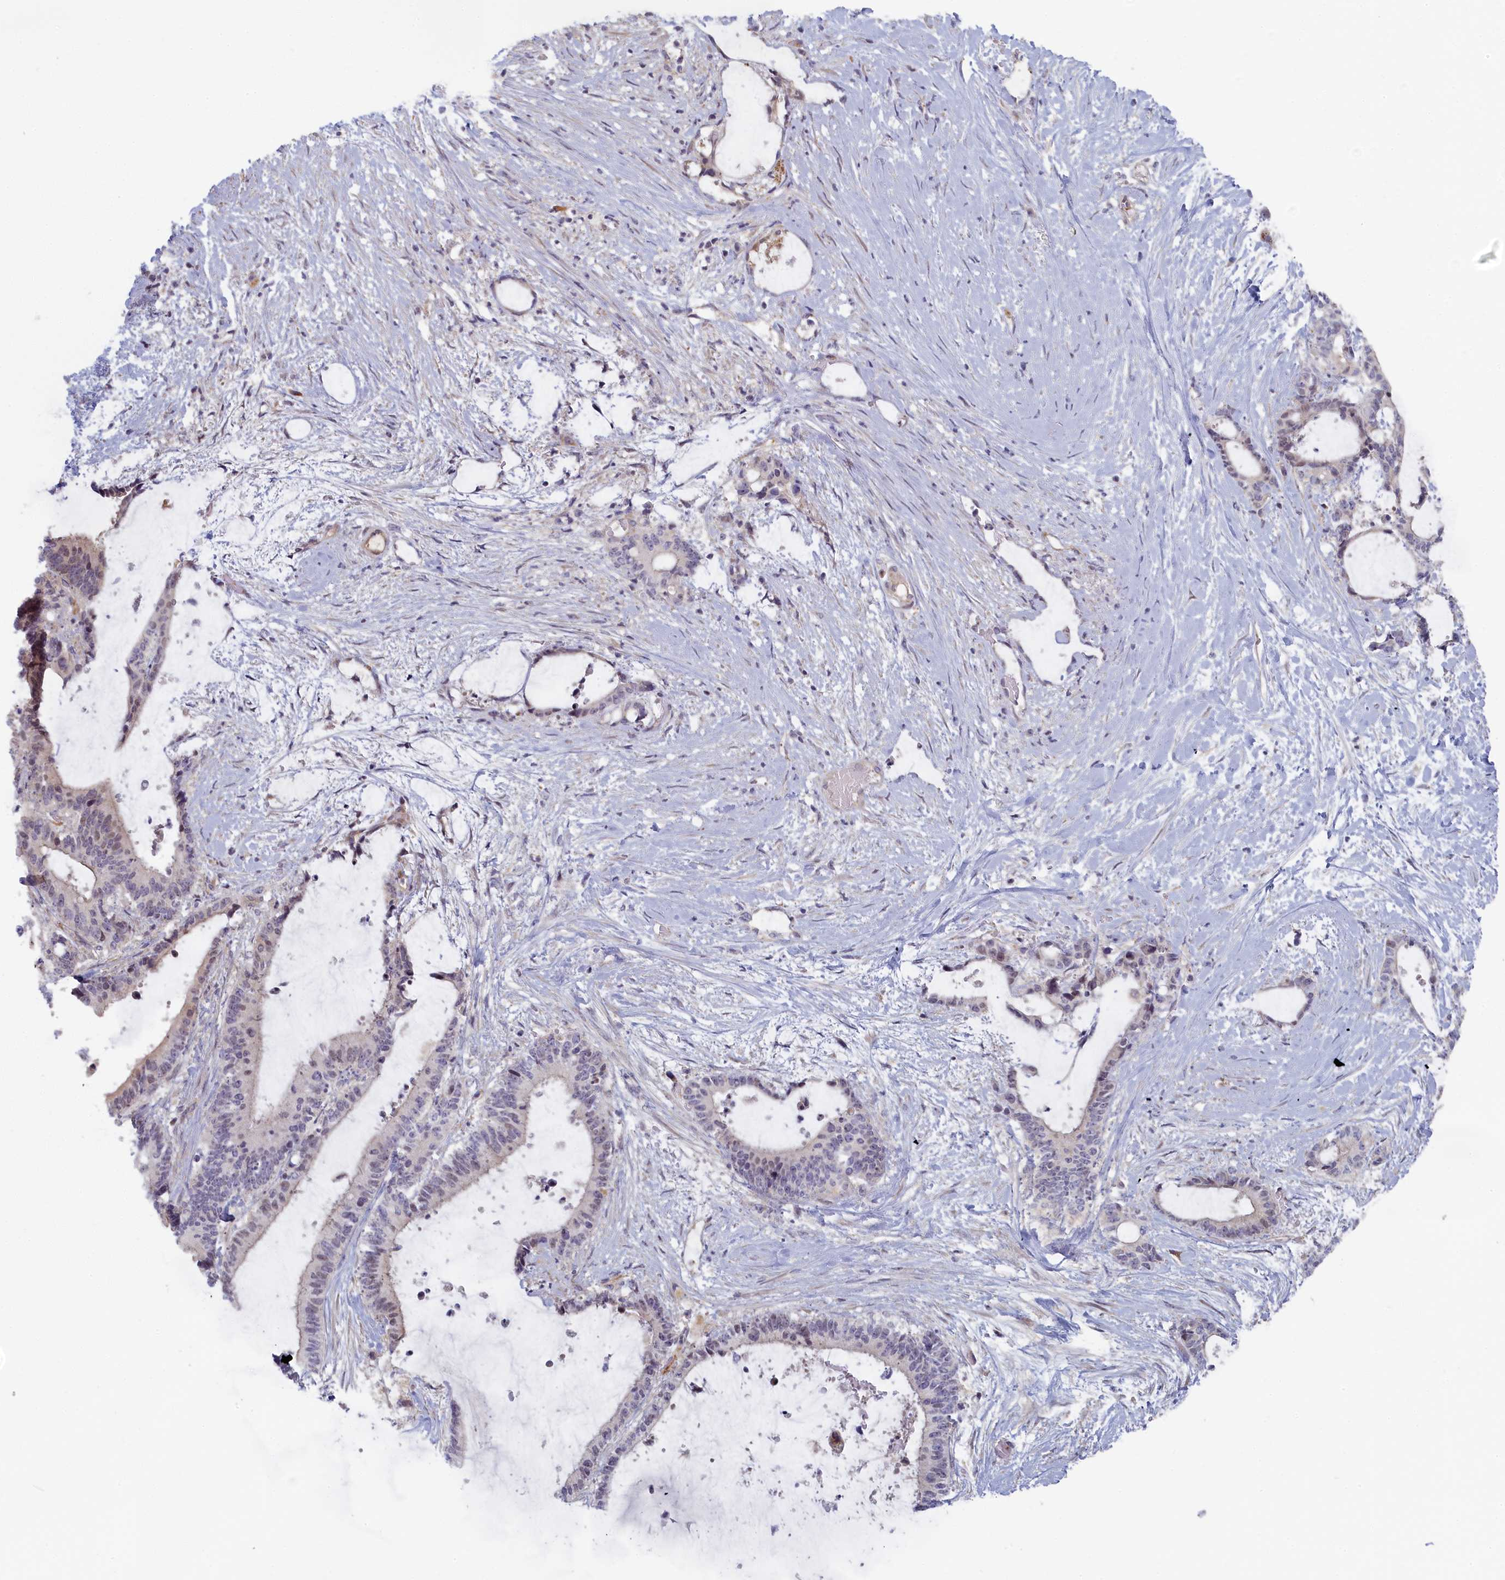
{"staining": {"intensity": "weak", "quantity": "<25%", "location": "nuclear"}, "tissue": "liver cancer", "cell_type": "Tumor cells", "image_type": "cancer", "snomed": [{"axis": "morphology", "description": "Normal tissue, NOS"}, {"axis": "morphology", "description": "Cholangiocarcinoma"}, {"axis": "topography", "description": "Liver"}, {"axis": "topography", "description": "Peripheral nerve tissue"}], "caption": "Tumor cells show no significant protein positivity in liver cholangiocarcinoma.", "gene": "INTS4", "patient": {"sex": "female", "age": 73}}